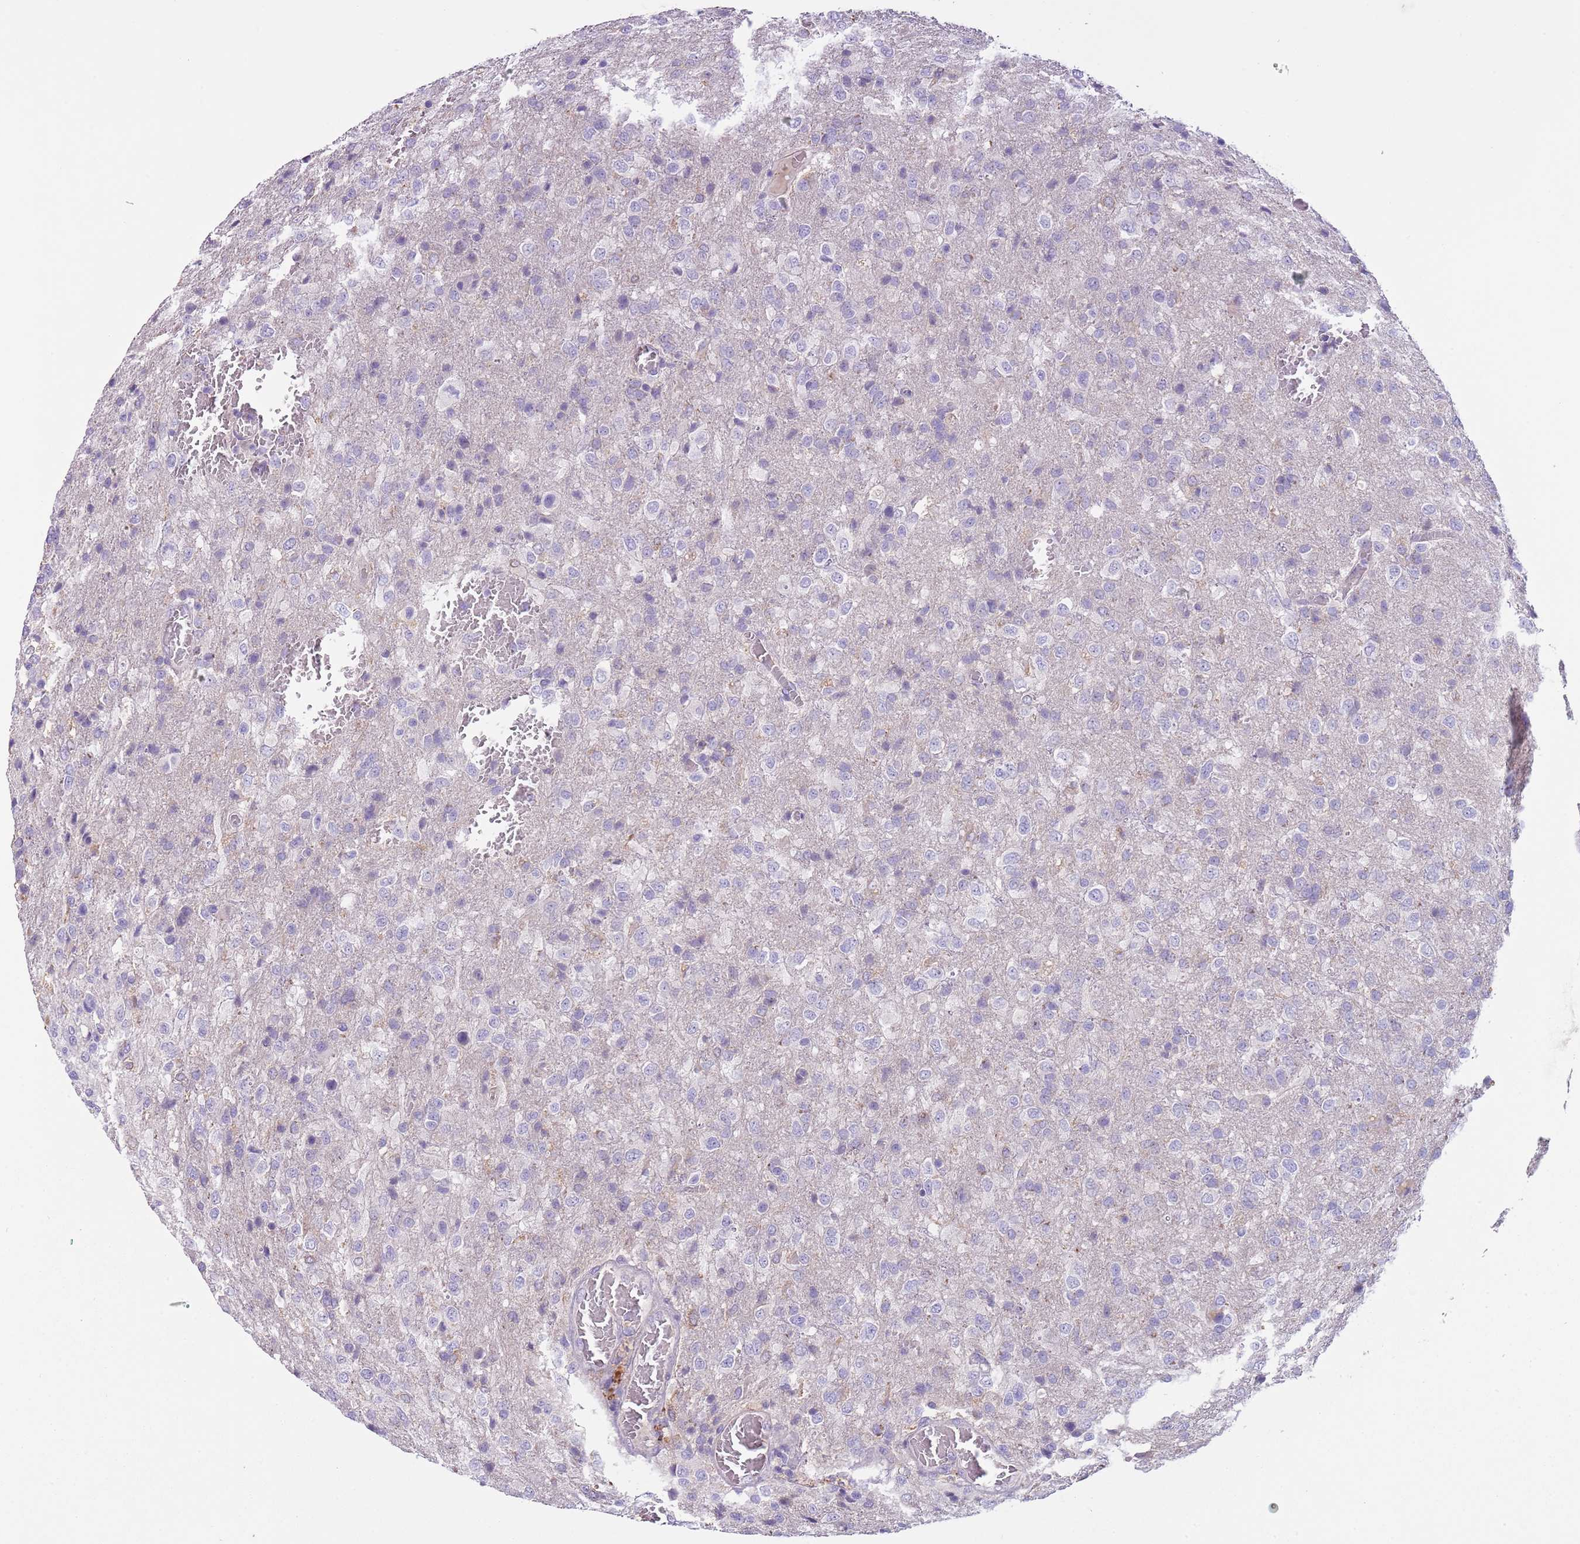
{"staining": {"intensity": "negative", "quantity": "none", "location": "none"}, "tissue": "glioma", "cell_type": "Tumor cells", "image_type": "cancer", "snomed": [{"axis": "morphology", "description": "Glioma, malignant, High grade"}, {"axis": "topography", "description": "Brain"}], "caption": "An IHC image of malignant glioma (high-grade) is shown. There is no staining in tumor cells of malignant glioma (high-grade).", "gene": "HES3", "patient": {"sex": "female", "age": 74}}